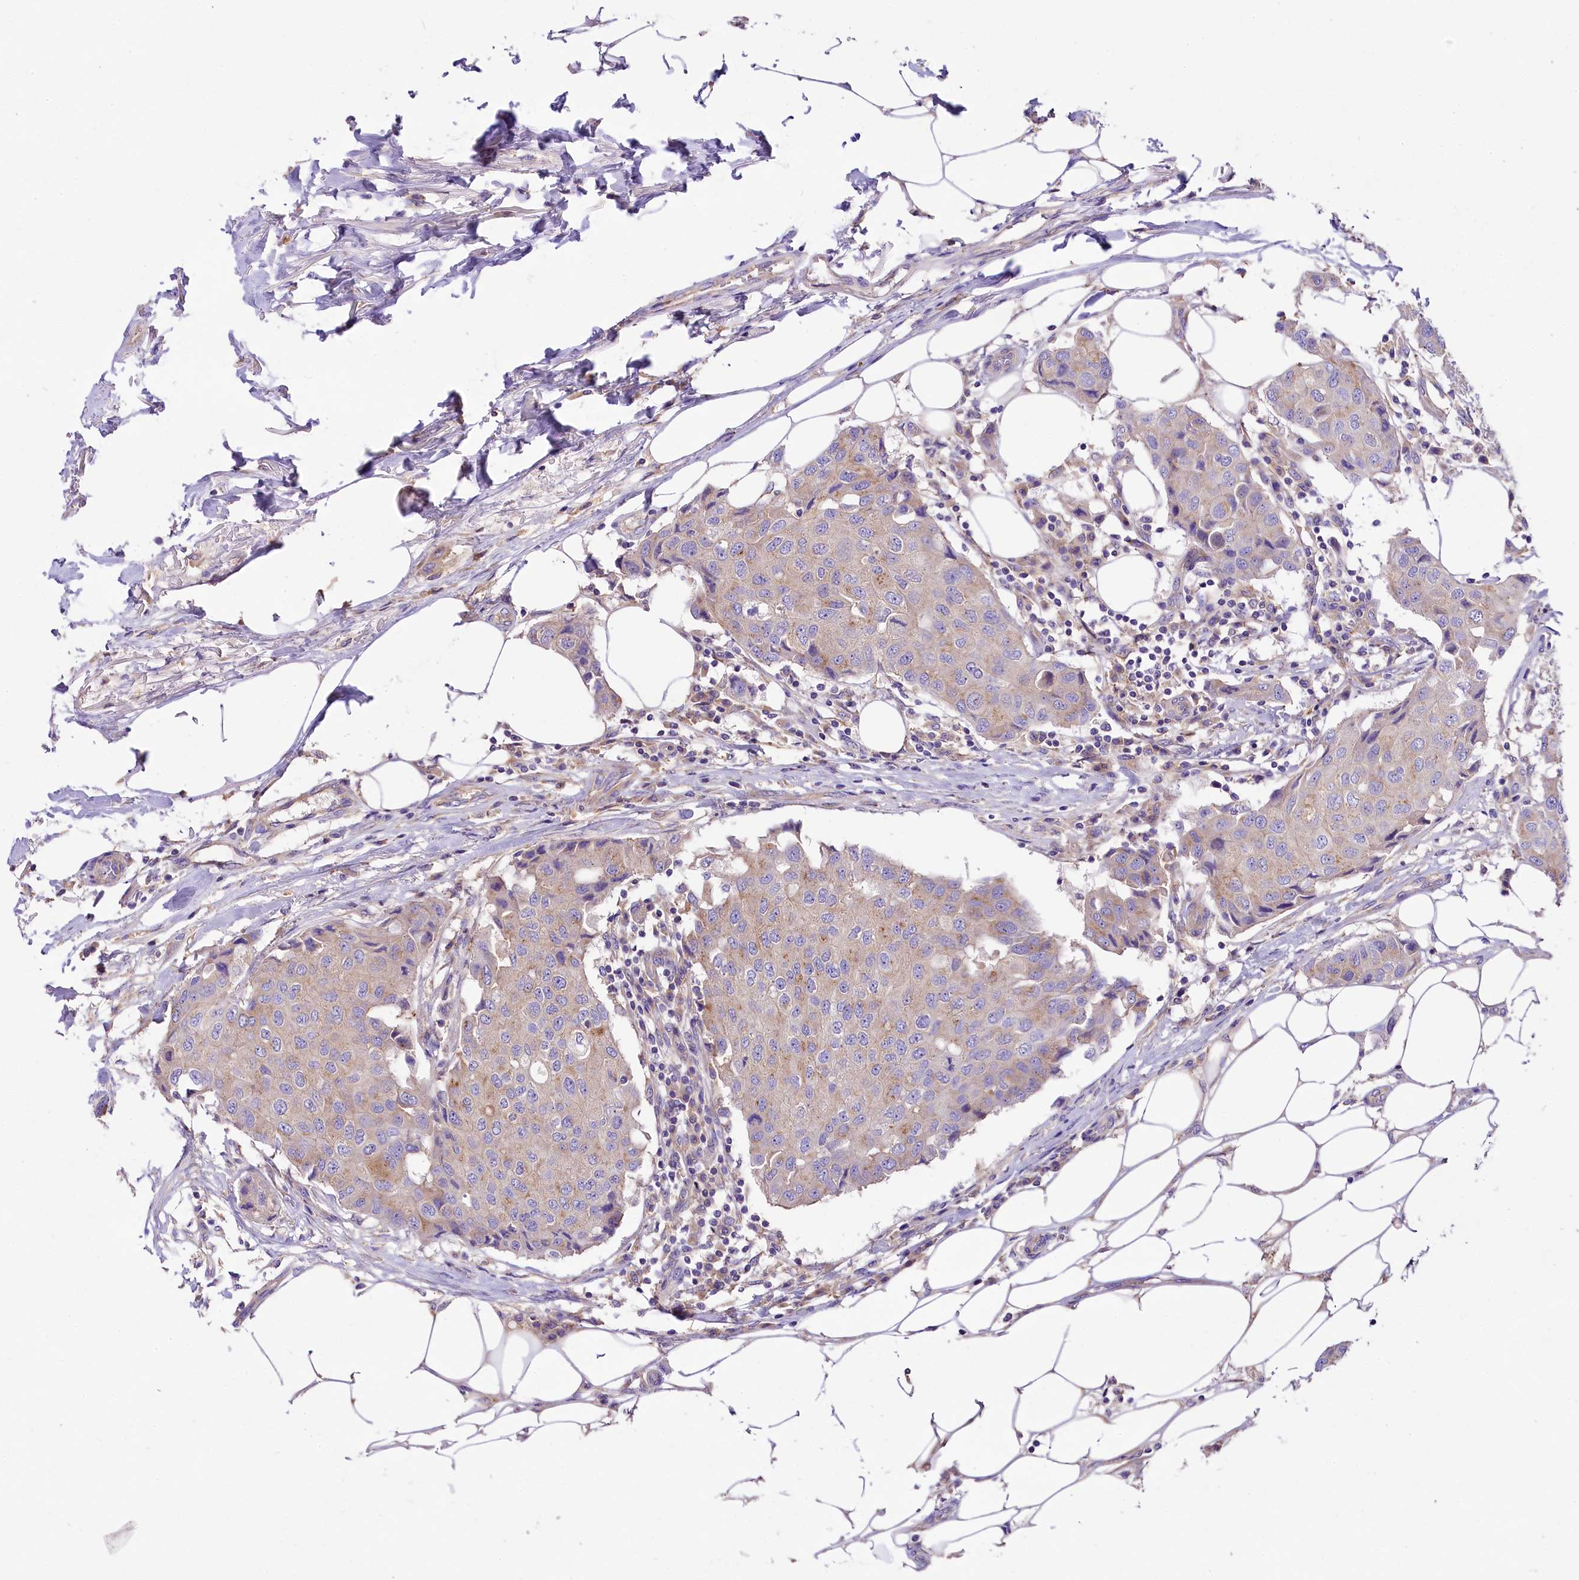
{"staining": {"intensity": "negative", "quantity": "none", "location": "none"}, "tissue": "breast cancer", "cell_type": "Tumor cells", "image_type": "cancer", "snomed": [{"axis": "morphology", "description": "Duct carcinoma"}, {"axis": "topography", "description": "Breast"}], "caption": "The histopathology image reveals no significant expression in tumor cells of breast cancer.", "gene": "PEMT", "patient": {"sex": "female", "age": 80}}